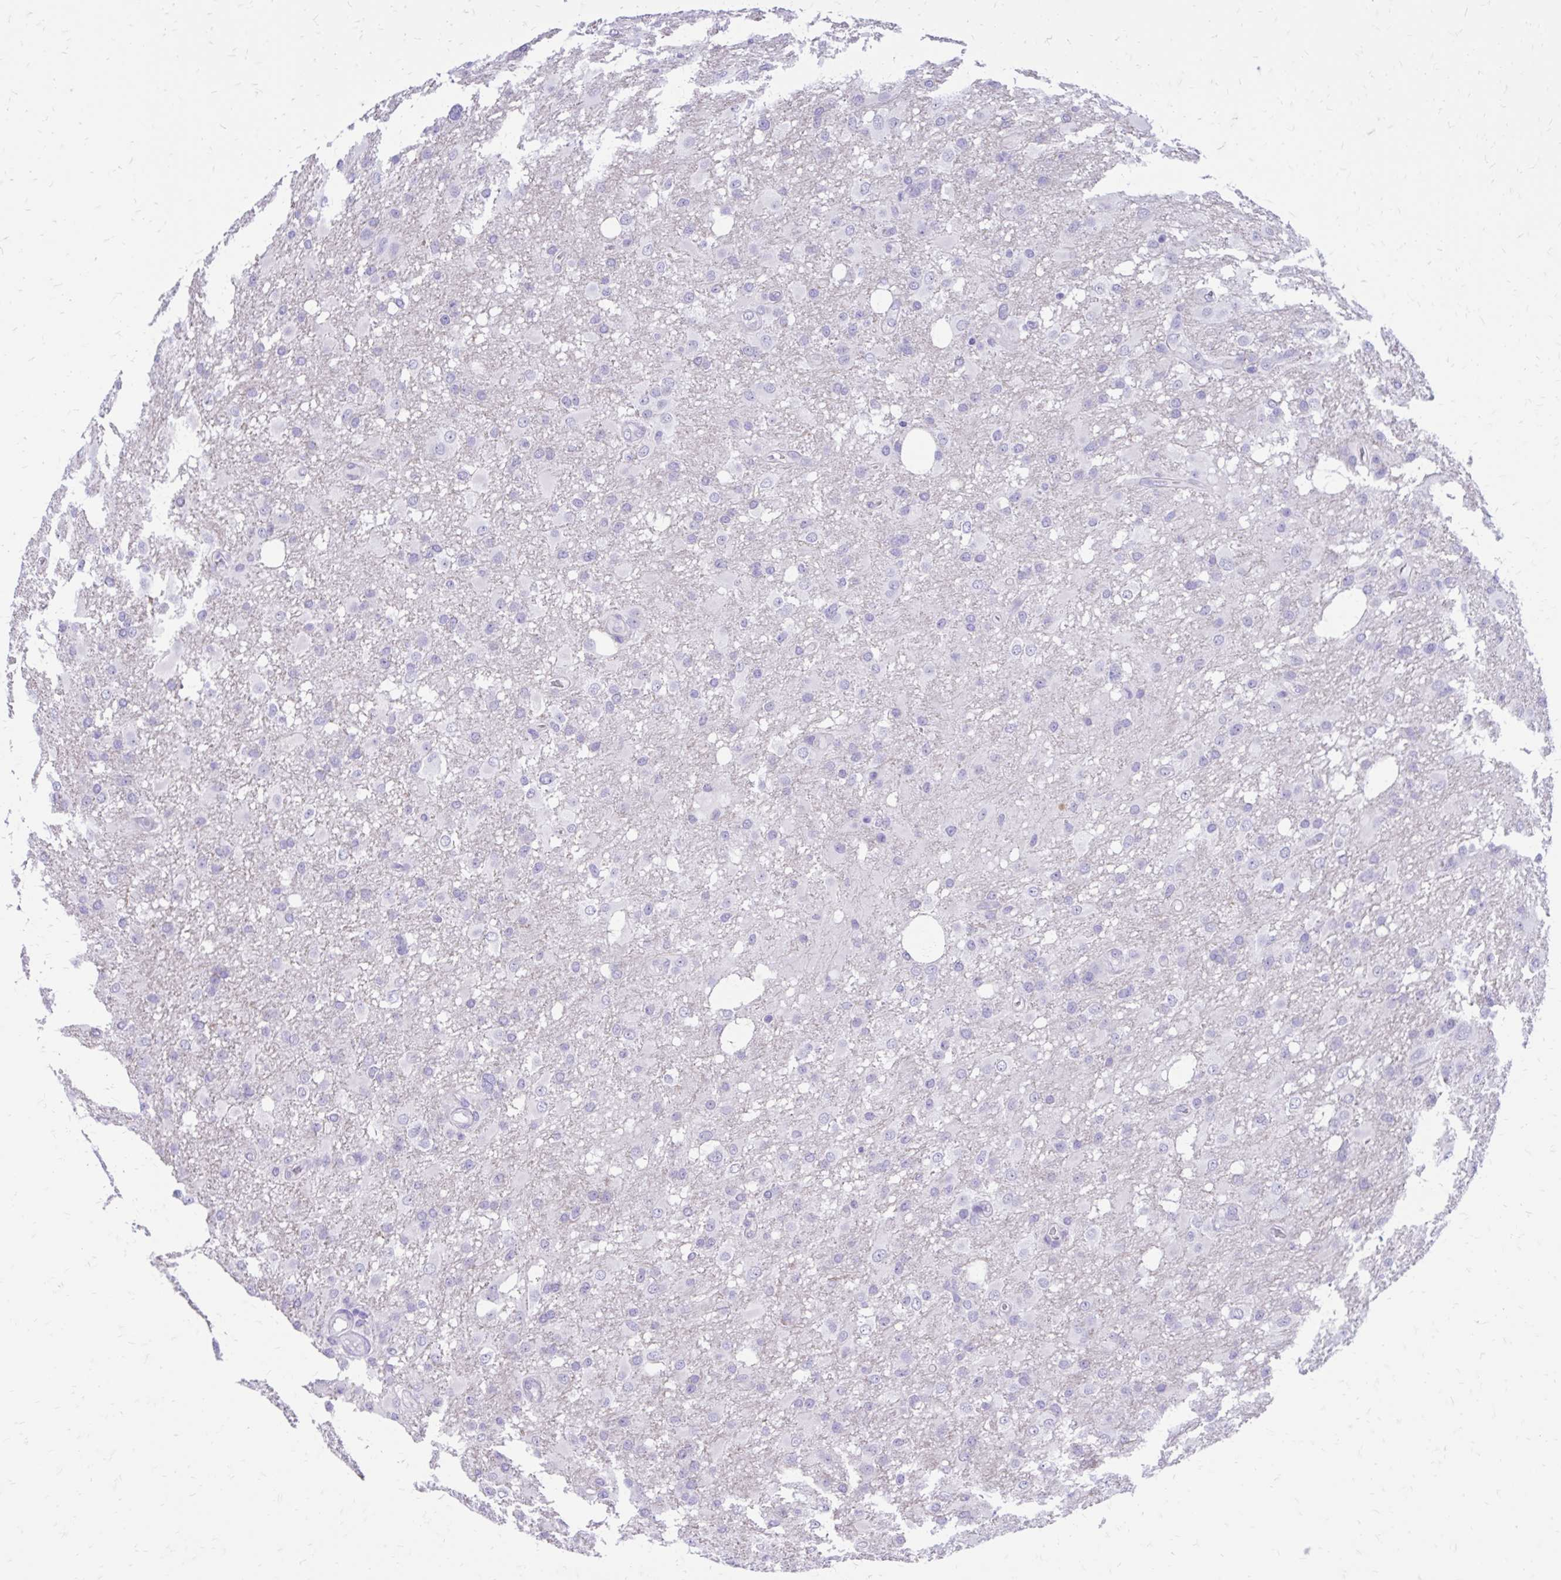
{"staining": {"intensity": "negative", "quantity": "none", "location": "none"}, "tissue": "glioma", "cell_type": "Tumor cells", "image_type": "cancer", "snomed": [{"axis": "morphology", "description": "Glioma, malignant, High grade"}, {"axis": "topography", "description": "Brain"}], "caption": "Immunohistochemistry image of neoplastic tissue: human glioma stained with DAB (3,3'-diaminobenzidine) demonstrates no significant protein staining in tumor cells. (DAB IHC, high magnification).", "gene": "LCN15", "patient": {"sex": "male", "age": 53}}